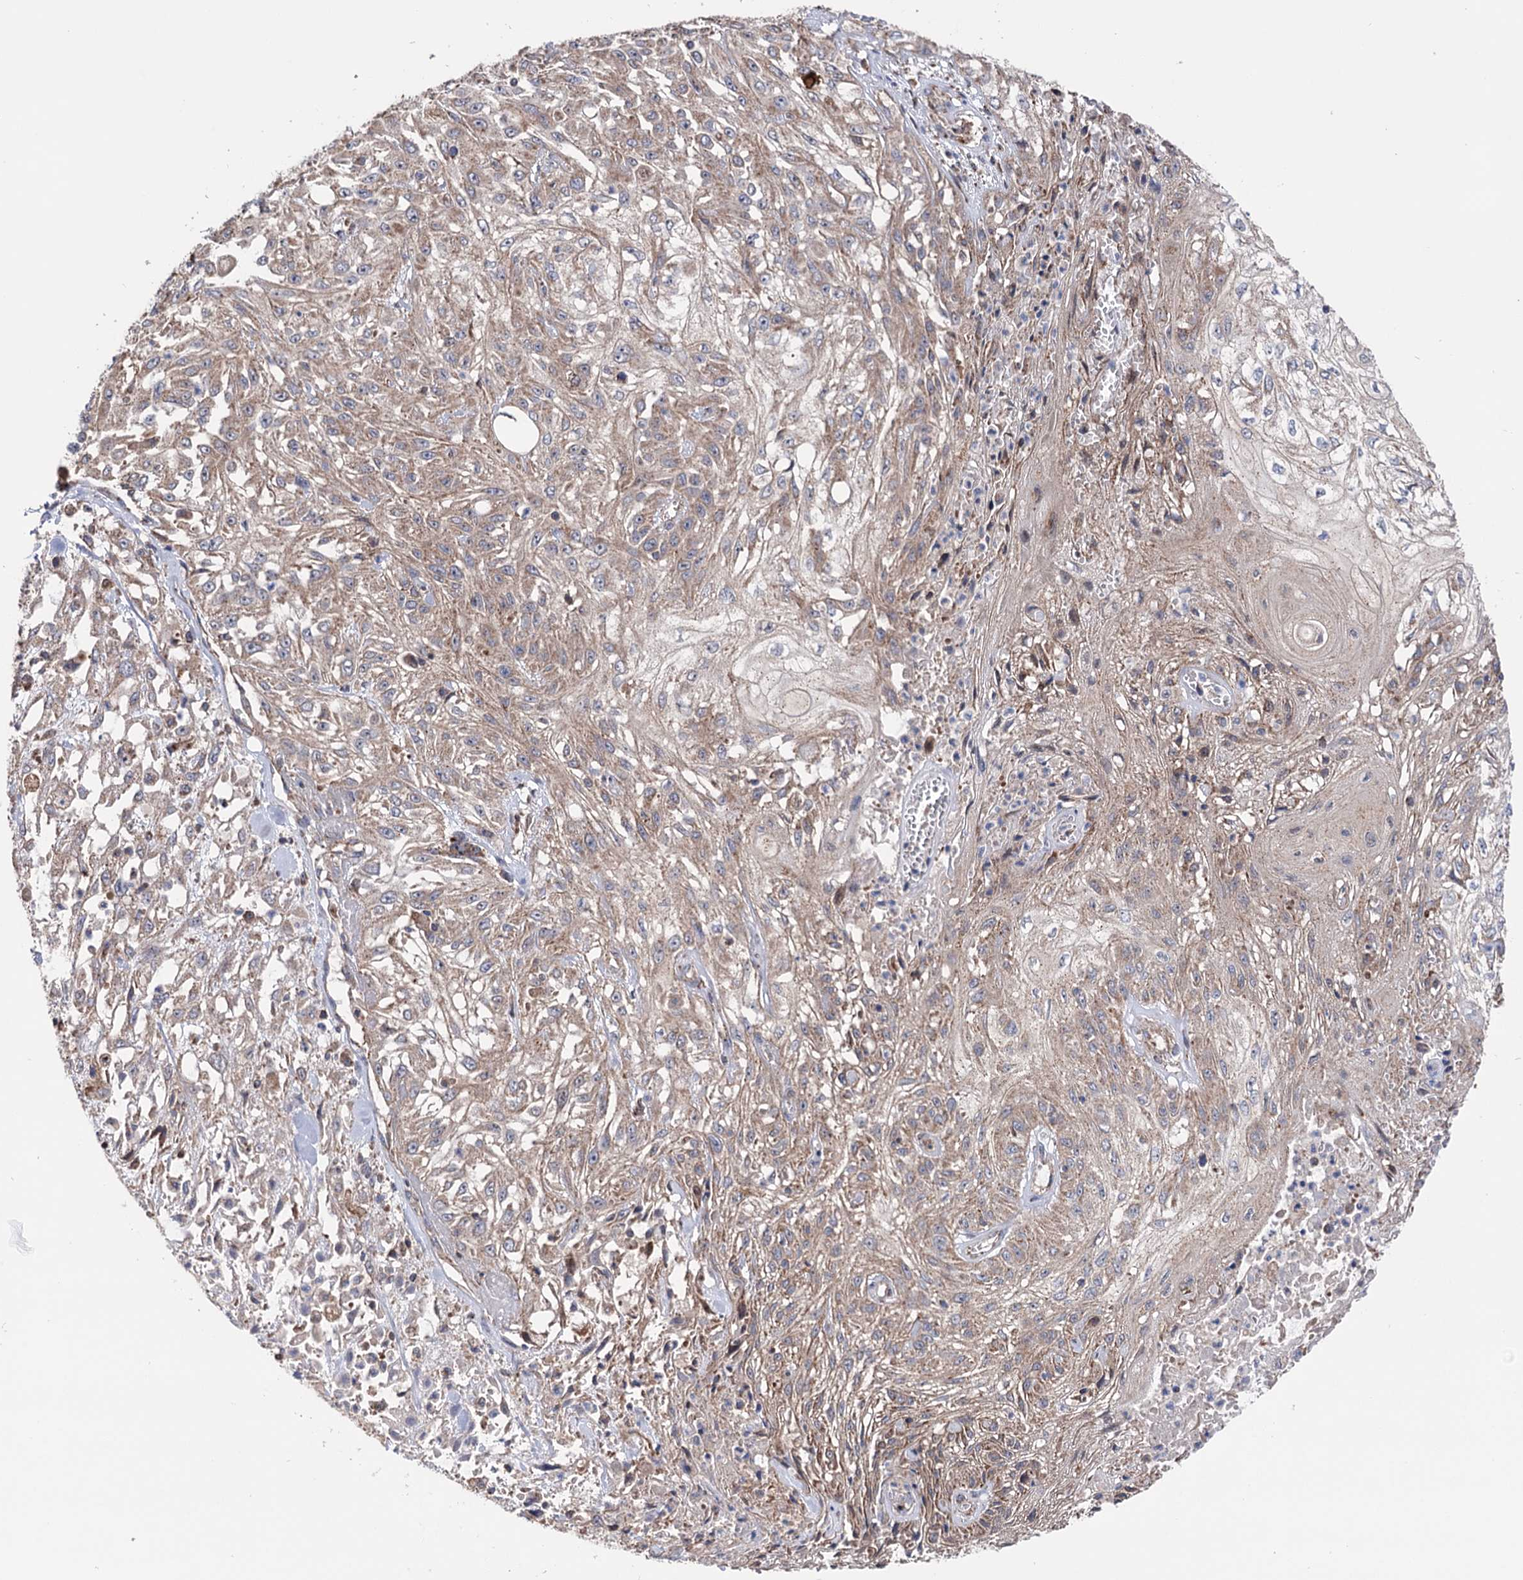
{"staining": {"intensity": "weak", "quantity": "25%-75%", "location": "cytoplasmic/membranous"}, "tissue": "skin cancer", "cell_type": "Tumor cells", "image_type": "cancer", "snomed": [{"axis": "morphology", "description": "Squamous cell carcinoma, NOS"}, {"axis": "morphology", "description": "Squamous cell carcinoma, metastatic, NOS"}, {"axis": "topography", "description": "Skin"}, {"axis": "topography", "description": "Lymph node"}], "caption": "This is an image of immunohistochemistry (IHC) staining of metastatic squamous cell carcinoma (skin), which shows weak expression in the cytoplasmic/membranous of tumor cells.", "gene": "SUCLA2", "patient": {"sex": "male", "age": 75}}